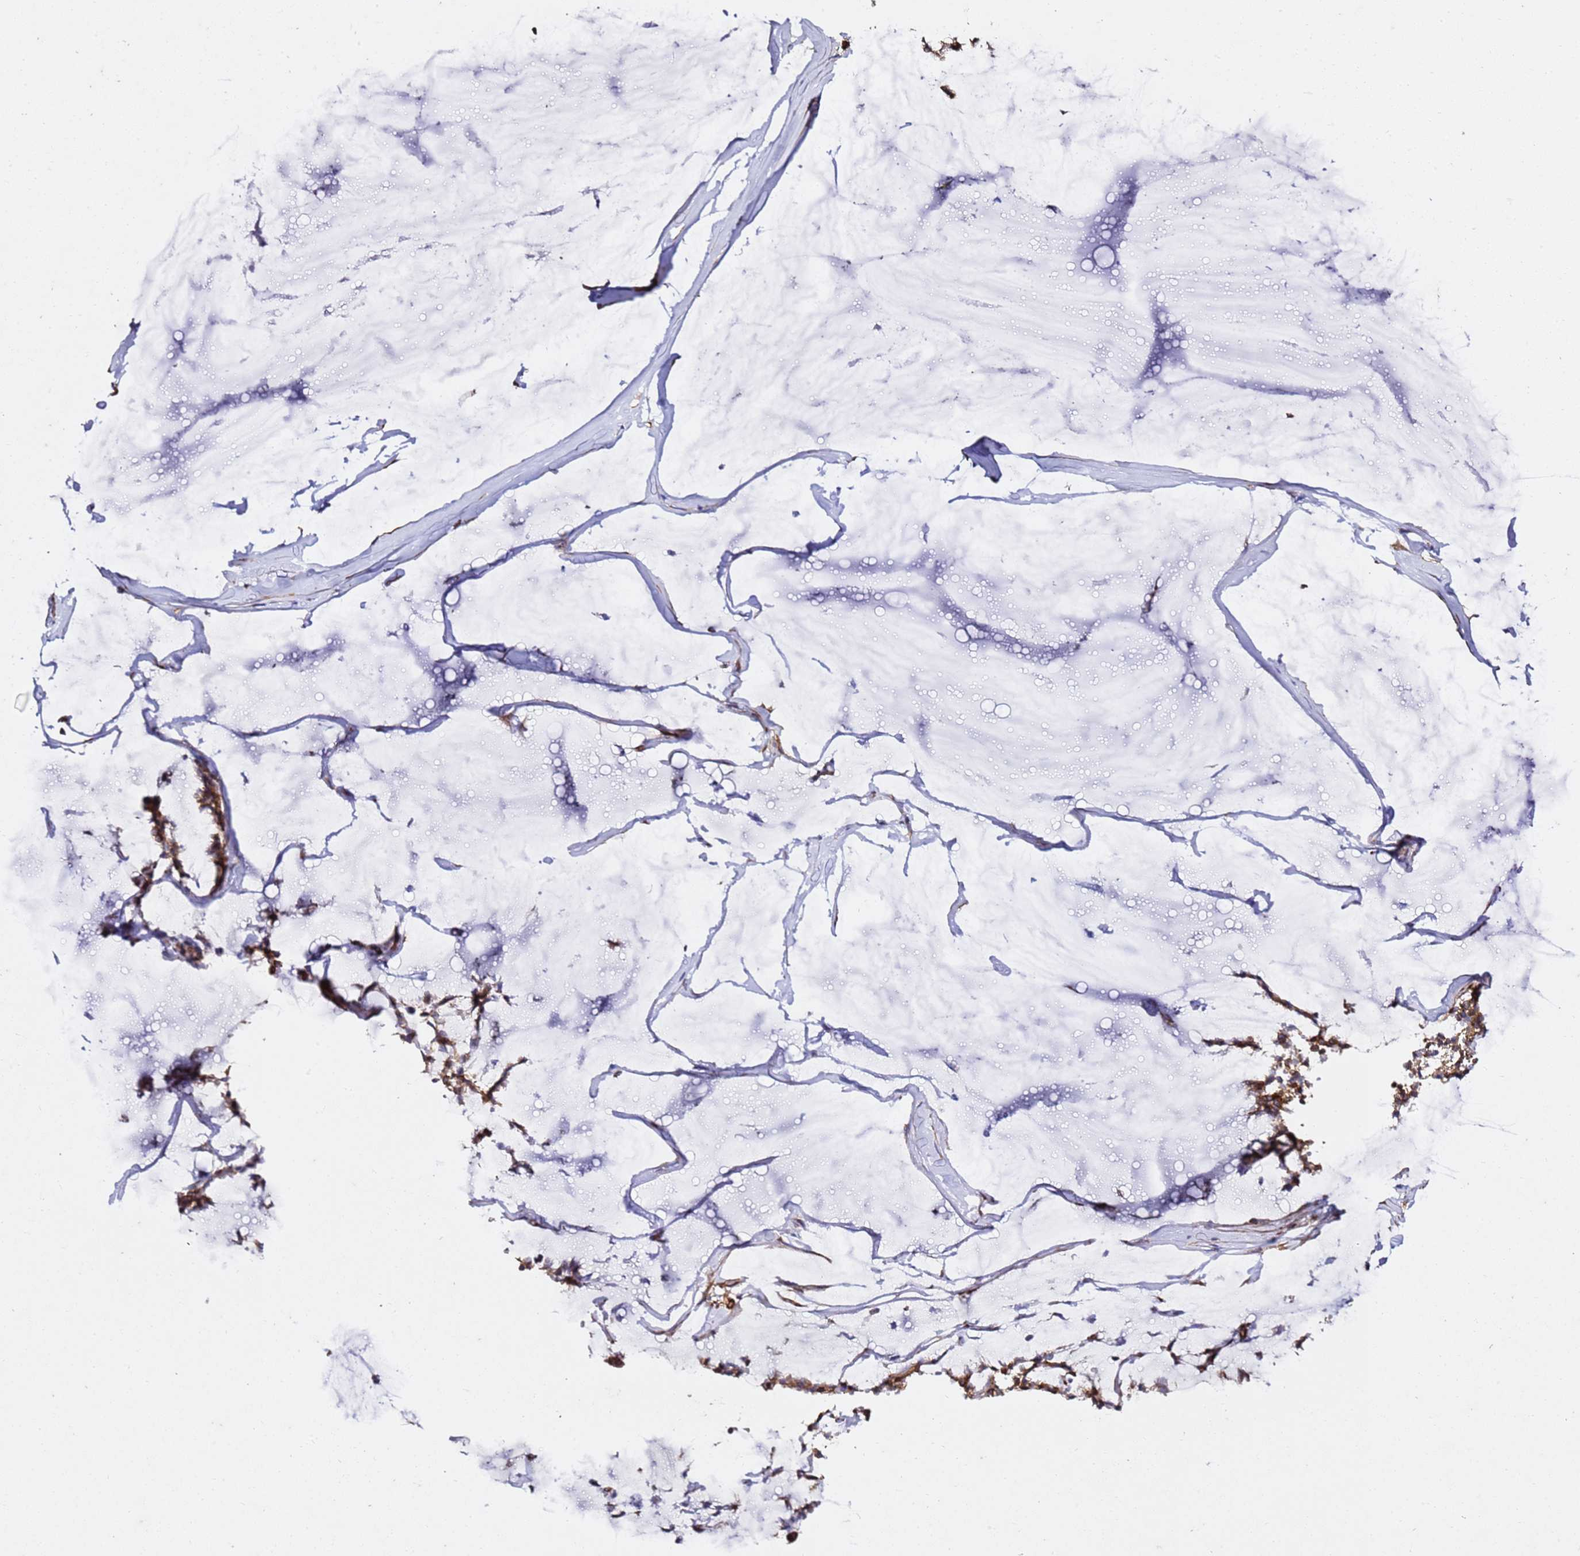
{"staining": {"intensity": "strong", "quantity": ">75%", "location": "cytoplasmic/membranous"}, "tissue": "ovarian cancer", "cell_type": "Tumor cells", "image_type": "cancer", "snomed": [{"axis": "morphology", "description": "Cystadenocarcinoma, mucinous, NOS"}, {"axis": "topography", "description": "Ovary"}], "caption": "Strong cytoplasmic/membranous positivity is present in approximately >75% of tumor cells in ovarian cancer (mucinous cystadenocarcinoma). (brown staining indicates protein expression, while blue staining denotes nuclei).", "gene": "TPST1", "patient": {"sex": "female", "age": 39}}